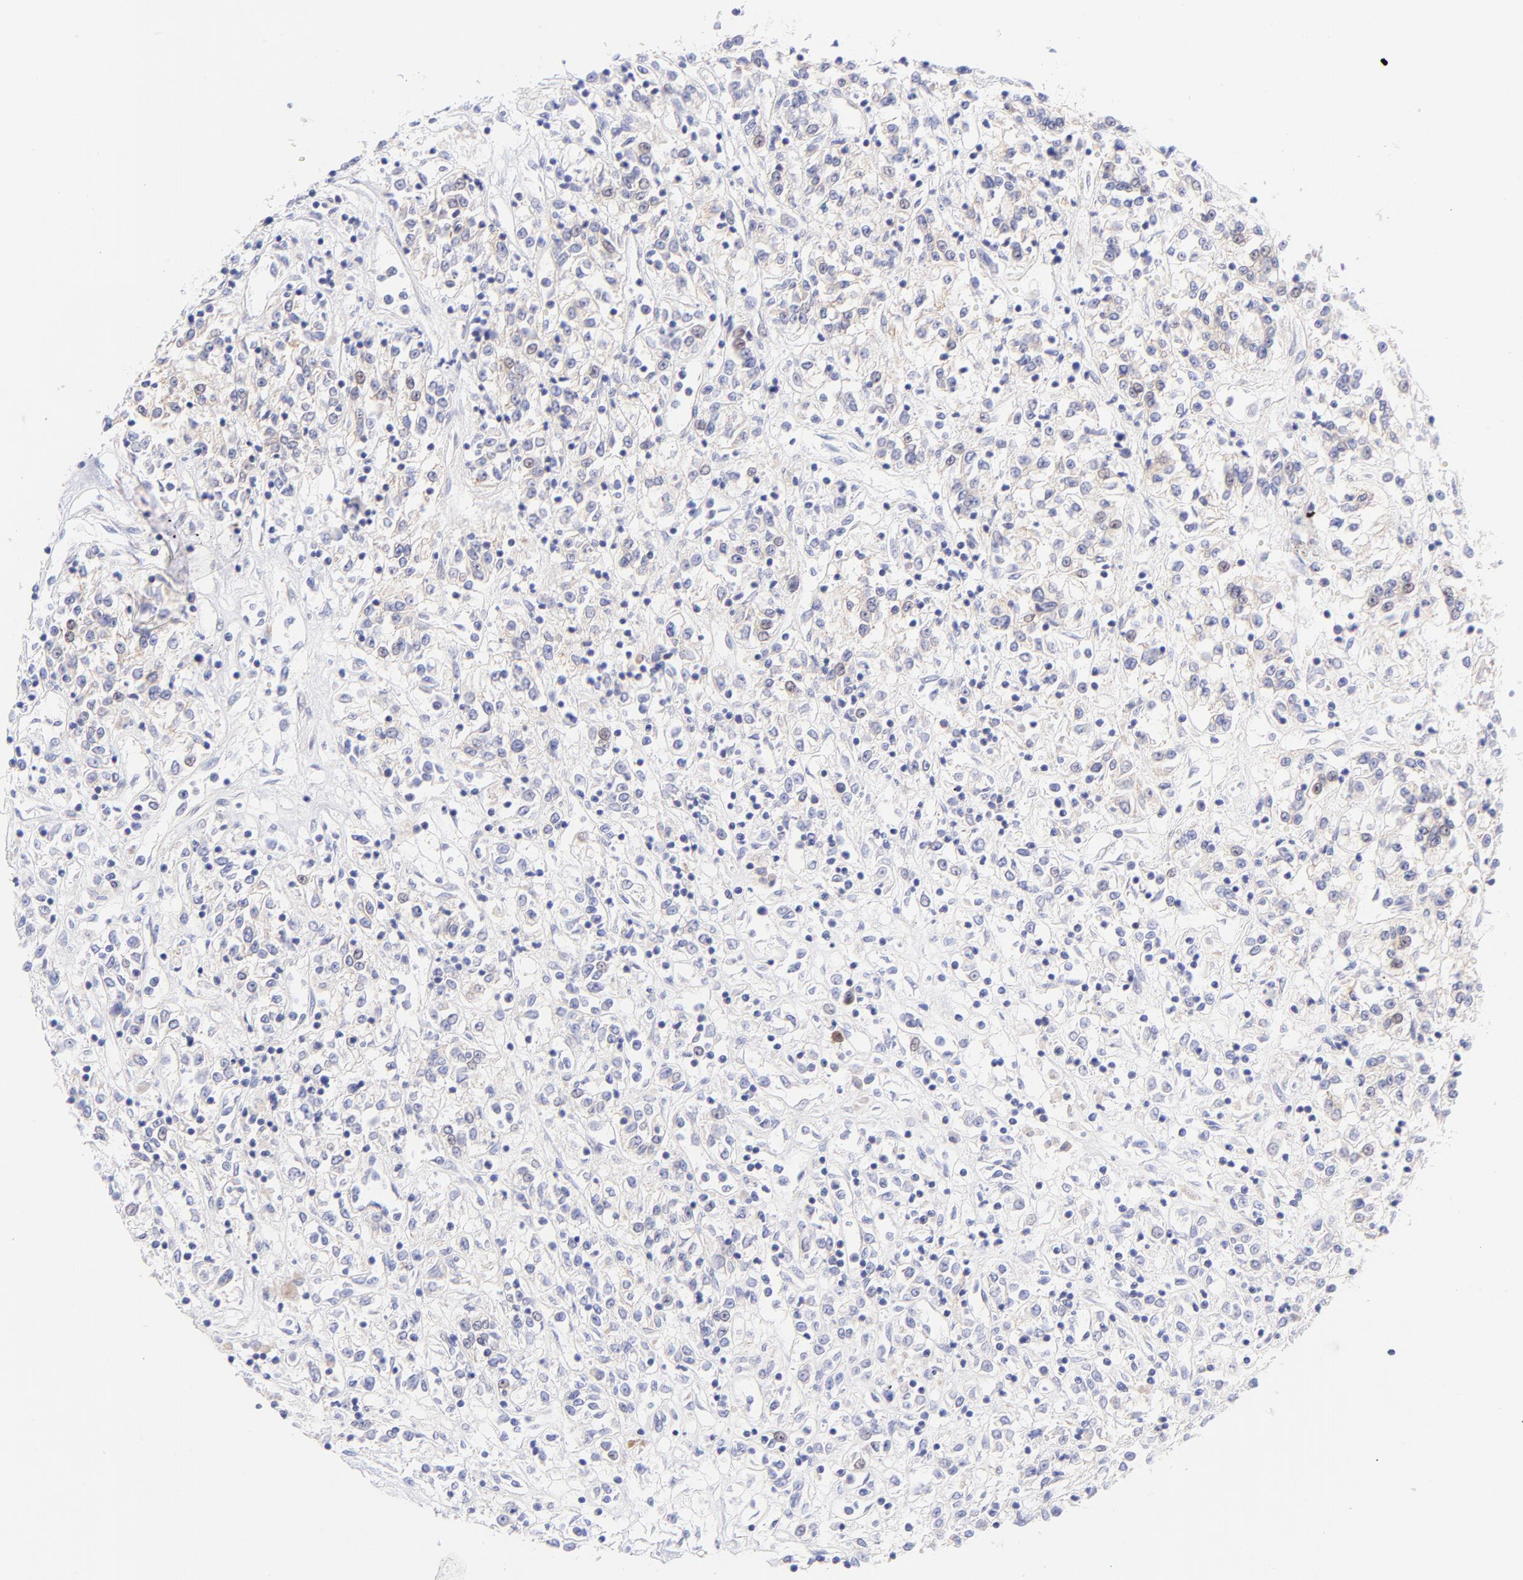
{"staining": {"intensity": "negative", "quantity": "none", "location": "none"}, "tissue": "renal cancer", "cell_type": "Tumor cells", "image_type": "cancer", "snomed": [{"axis": "morphology", "description": "Adenocarcinoma, NOS"}, {"axis": "topography", "description": "Kidney"}], "caption": "There is no significant positivity in tumor cells of adenocarcinoma (renal).", "gene": "PBDC1", "patient": {"sex": "female", "age": 76}}